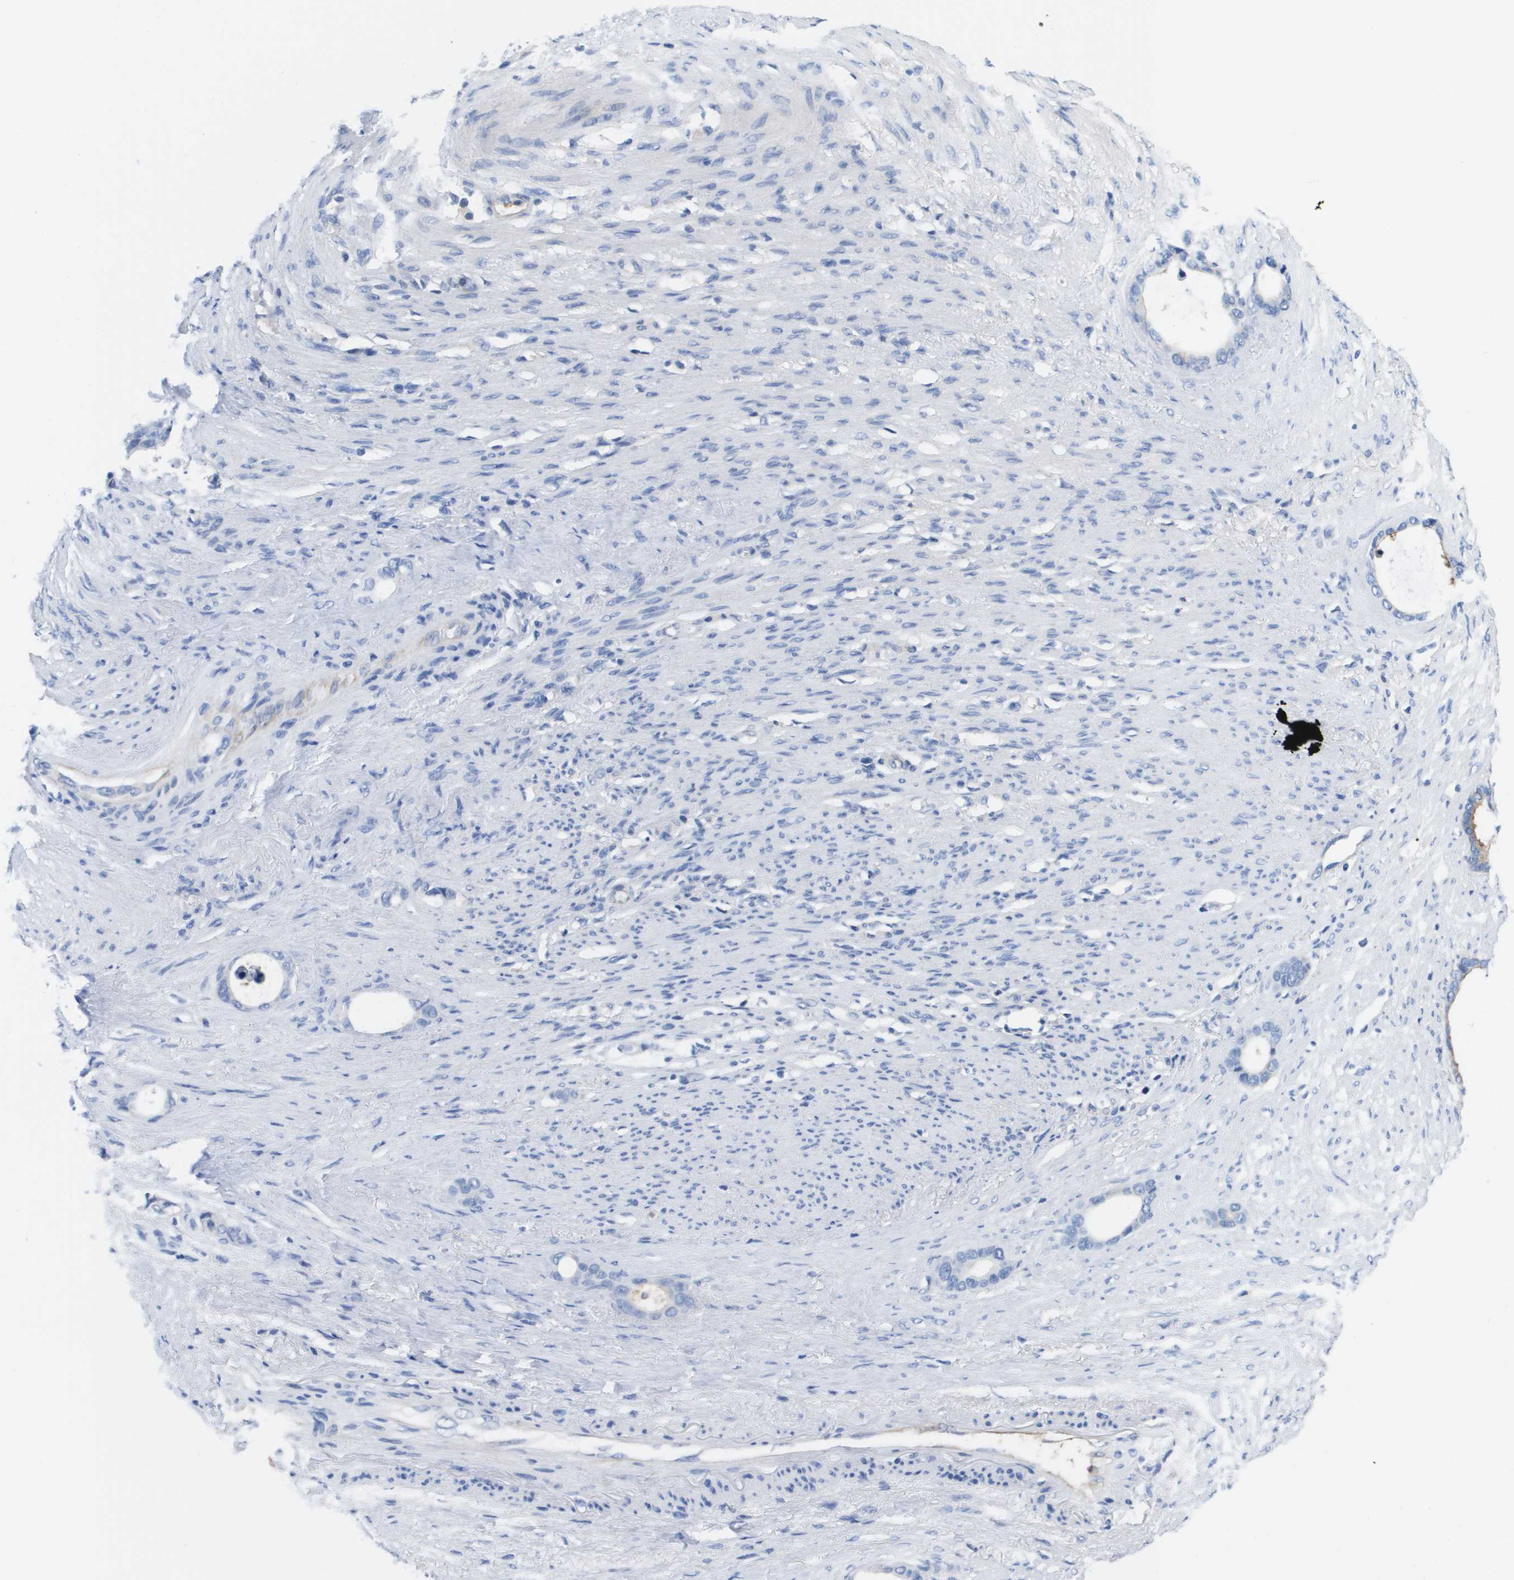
{"staining": {"intensity": "negative", "quantity": "none", "location": "none"}, "tissue": "stomach cancer", "cell_type": "Tumor cells", "image_type": "cancer", "snomed": [{"axis": "morphology", "description": "Adenocarcinoma, NOS"}, {"axis": "topography", "description": "Stomach, lower"}], "caption": "A micrograph of stomach cancer stained for a protein exhibits no brown staining in tumor cells. (DAB (3,3'-diaminobenzidine) IHC visualized using brightfield microscopy, high magnification).", "gene": "APOA1", "patient": {"sex": "male", "age": 88}}